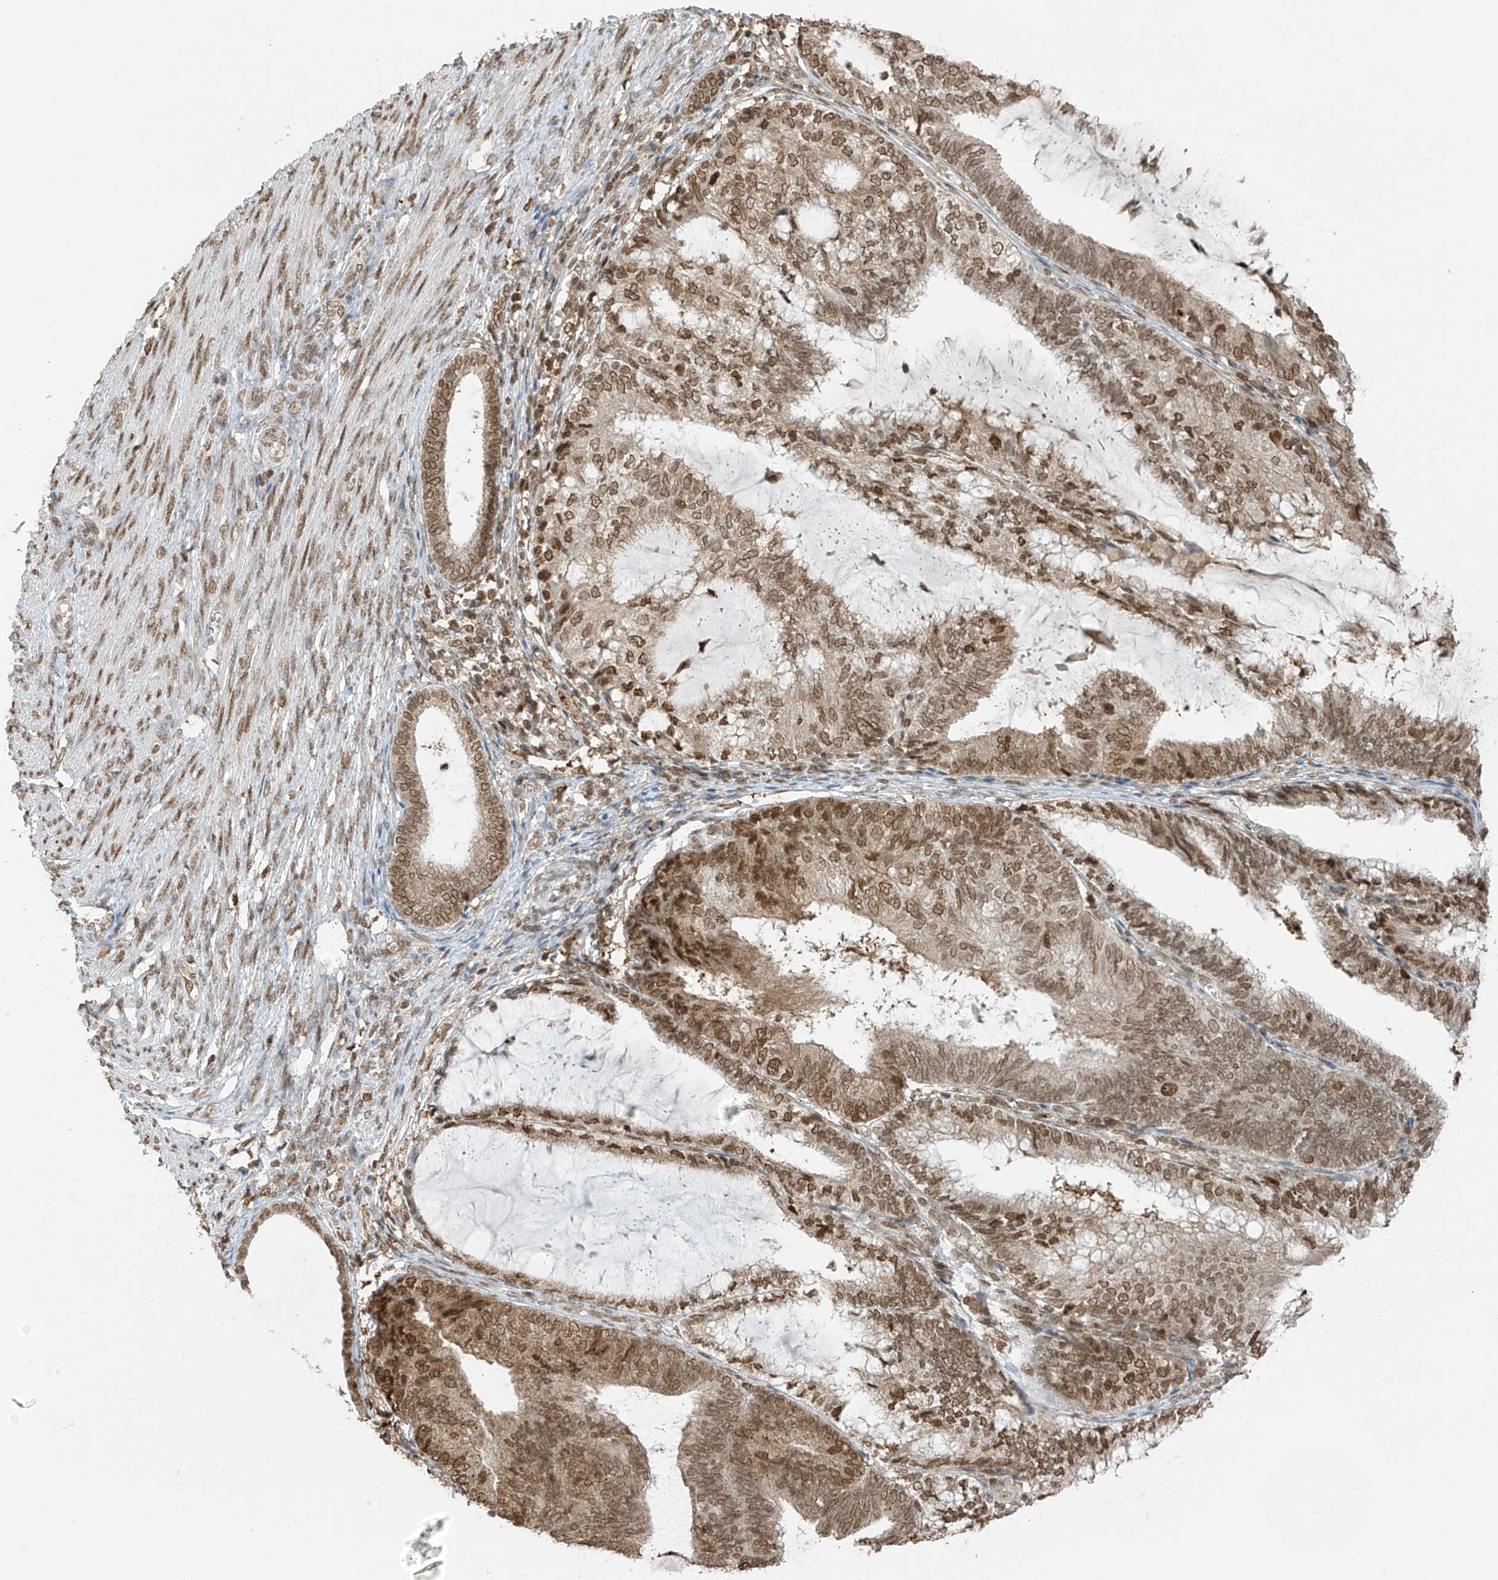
{"staining": {"intensity": "moderate", "quantity": ">75%", "location": "nuclear"}, "tissue": "endometrial cancer", "cell_type": "Tumor cells", "image_type": "cancer", "snomed": [{"axis": "morphology", "description": "Adenocarcinoma, NOS"}, {"axis": "topography", "description": "Endometrium"}], "caption": "Endometrial adenocarcinoma tissue displays moderate nuclear staining in about >75% of tumor cells, visualized by immunohistochemistry.", "gene": "KPNB1", "patient": {"sex": "female", "age": 81}}